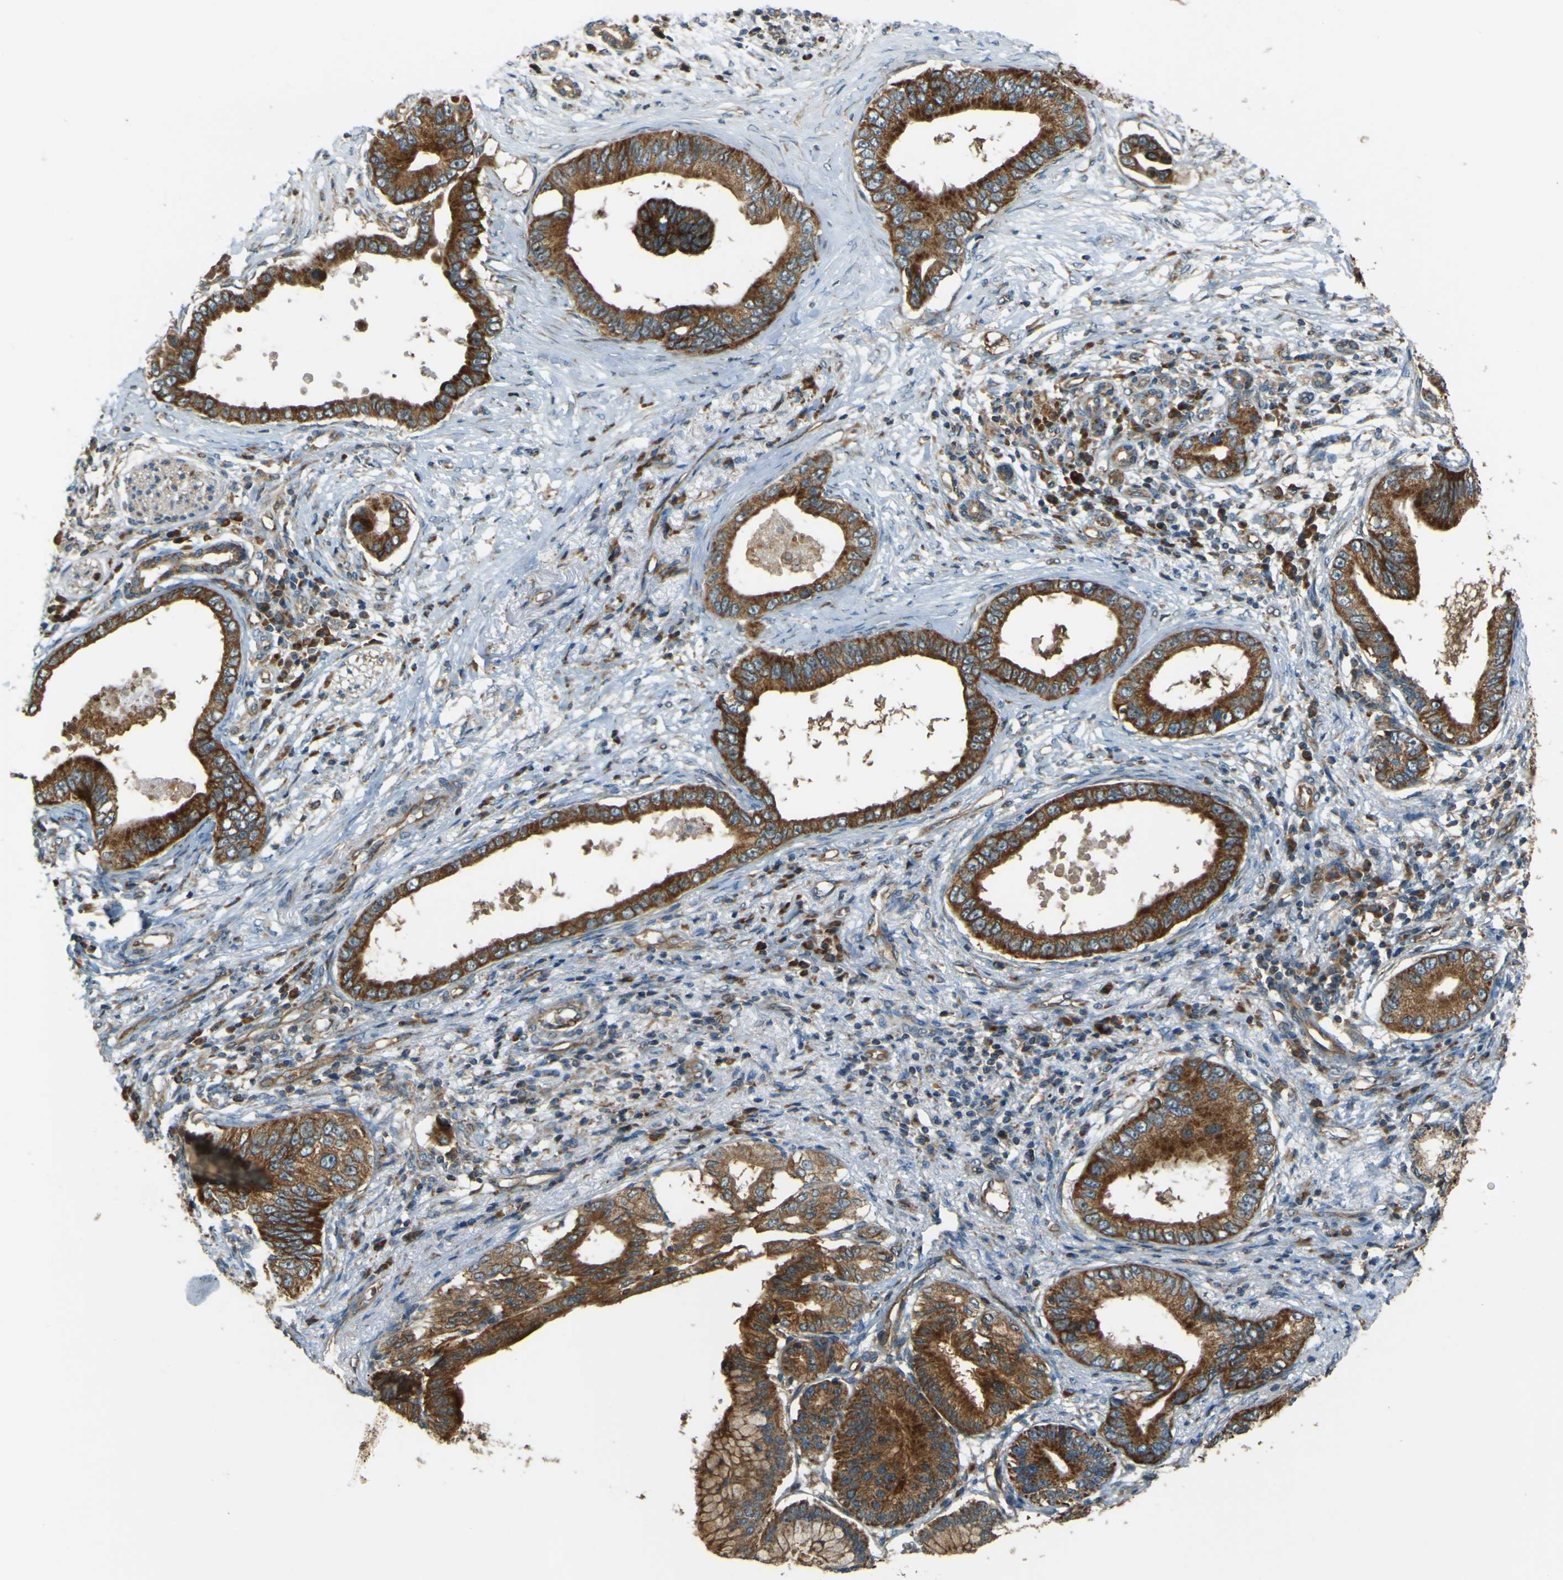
{"staining": {"intensity": "strong", "quantity": ">75%", "location": "cytoplasmic/membranous"}, "tissue": "pancreatic cancer", "cell_type": "Tumor cells", "image_type": "cancer", "snomed": [{"axis": "morphology", "description": "Adenocarcinoma, NOS"}, {"axis": "topography", "description": "Pancreas"}], "caption": "Strong cytoplasmic/membranous expression for a protein is present in about >75% of tumor cells of pancreatic cancer using immunohistochemistry.", "gene": "DNAJC5", "patient": {"sex": "male", "age": 77}}